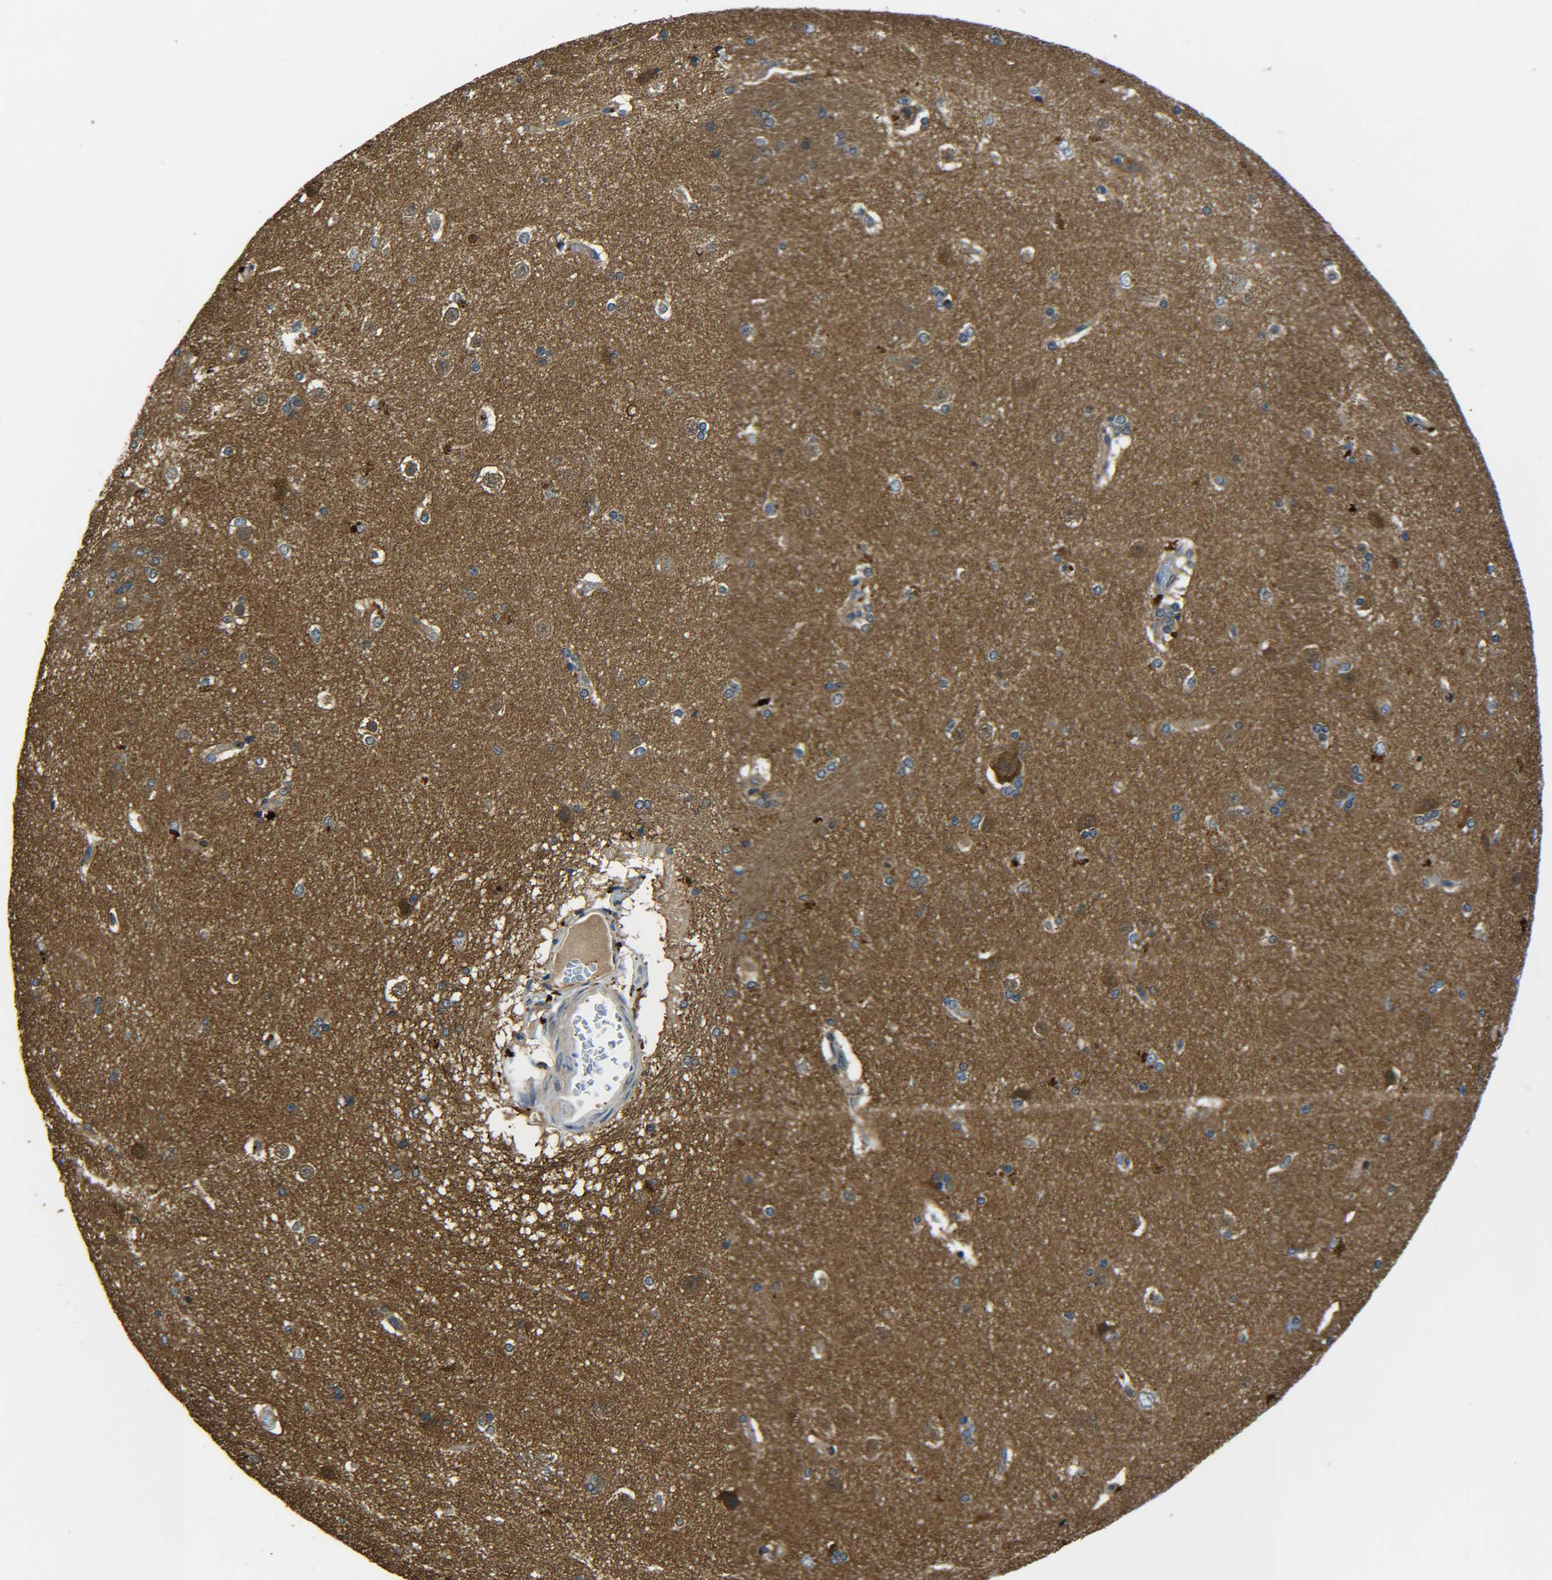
{"staining": {"intensity": "negative", "quantity": "none", "location": "none"}, "tissue": "caudate", "cell_type": "Glial cells", "image_type": "normal", "snomed": [{"axis": "morphology", "description": "Normal tissue, NOS"}, {"axis": "topography", "description": "Lateral ventricle wall"}], "caption": "The photomicrograph reveals no significant positivity in glial cells of caudate.", "gene": "PREB", "patient": {"sex": "female", "age": 19}}